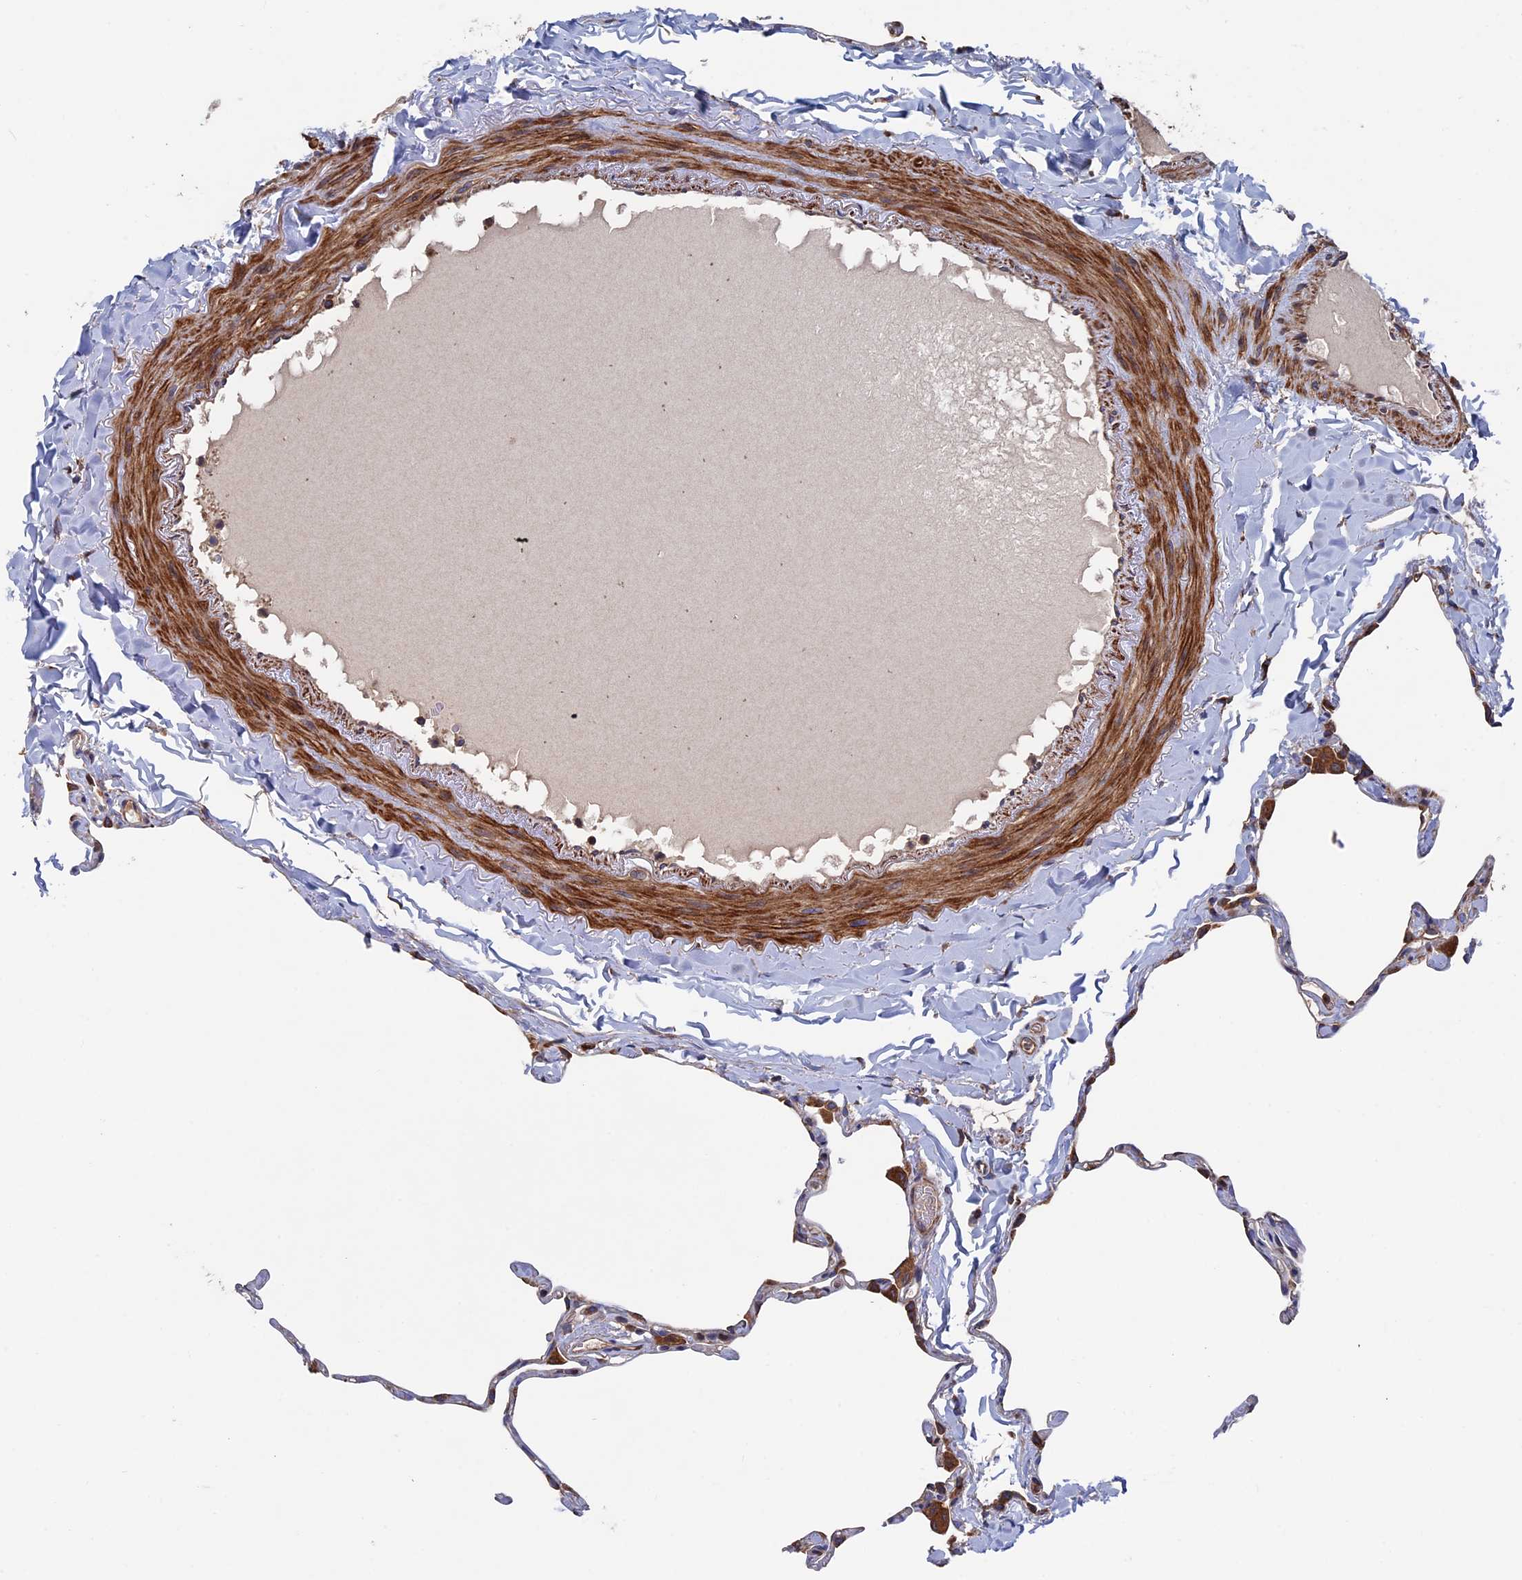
{"staining": {"intensity": "moderate", "quantity": "<25%", "location": "cytoplasmic/membranous"}, "tissue": "lung", "cell_type": "Alveolar cells", "image_type": "normal", "snomed": [{"axis": "morphology", "description": "Normal tissue, NOS"}, {"axis": "topography", "description": "Lung"}], "caption": "A brown stain highlights moderate cytoplasmic/membranous expression of a protein in alveolar cells of unremarkable lung.", "gene": "DNAJC3", "patient": {"sex": "male", "age": 65}}